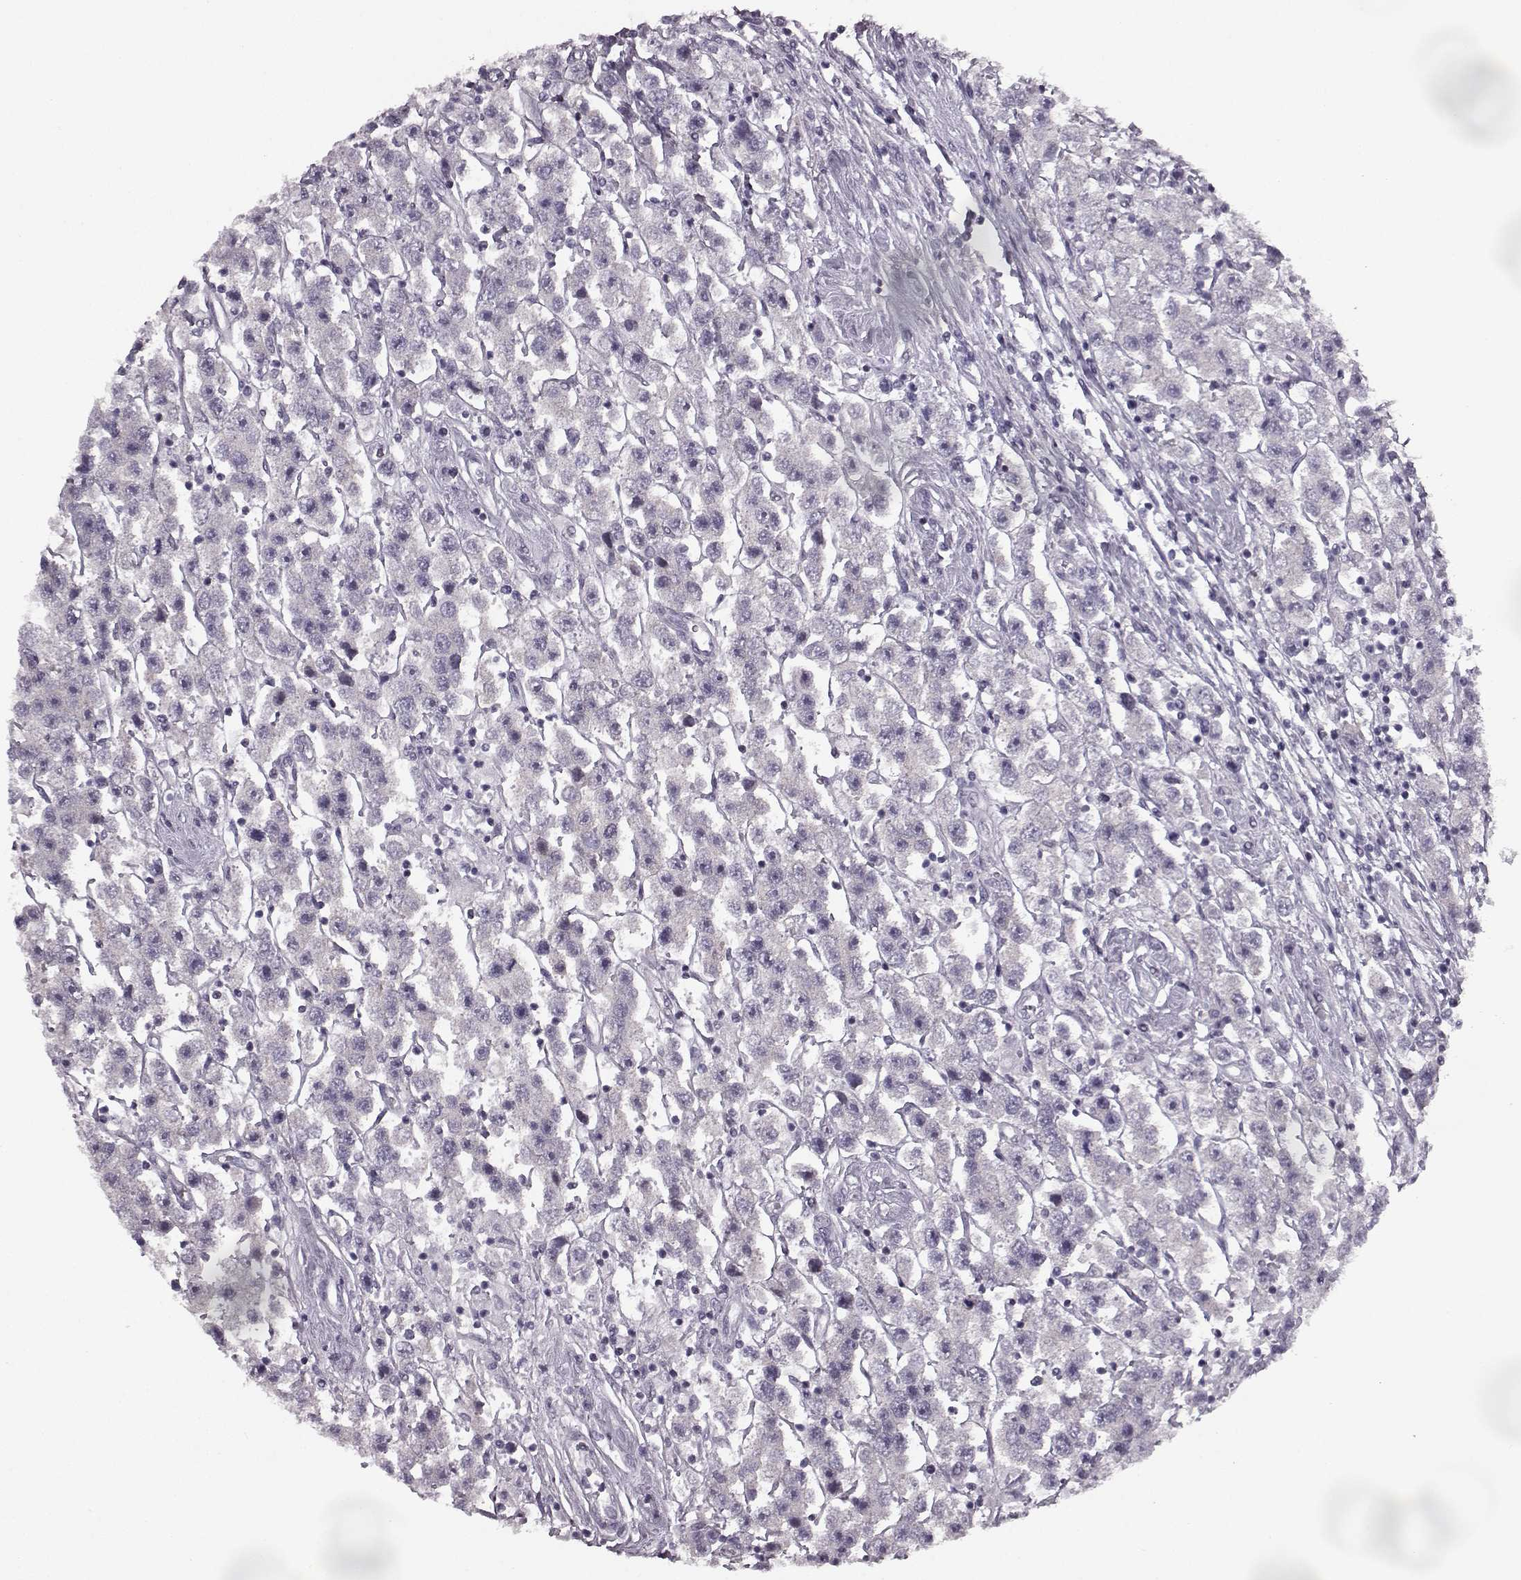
{"staining": {"intensity": "negative", "quantity": "none", "location": "none"}, "tissue": "testis cancer", "cell_type": "Tumor cells", "image_type": "cancer", "snomed": [{"axis": "morphology", "description": "Seminoma, NOS"}, {"axis": "topography", "description": "Testis"}], "caption": "Histopathology image shows no significant protein staining in tumor cells of testis seminoma. Brightfield microscopy of immunohistochemistry (IHC) stained with DAB (brown) and hematoxylin (blue), captured at high magnification.", "gene": "SEMG2", "patient": {"sex": "male", "age": 45}}